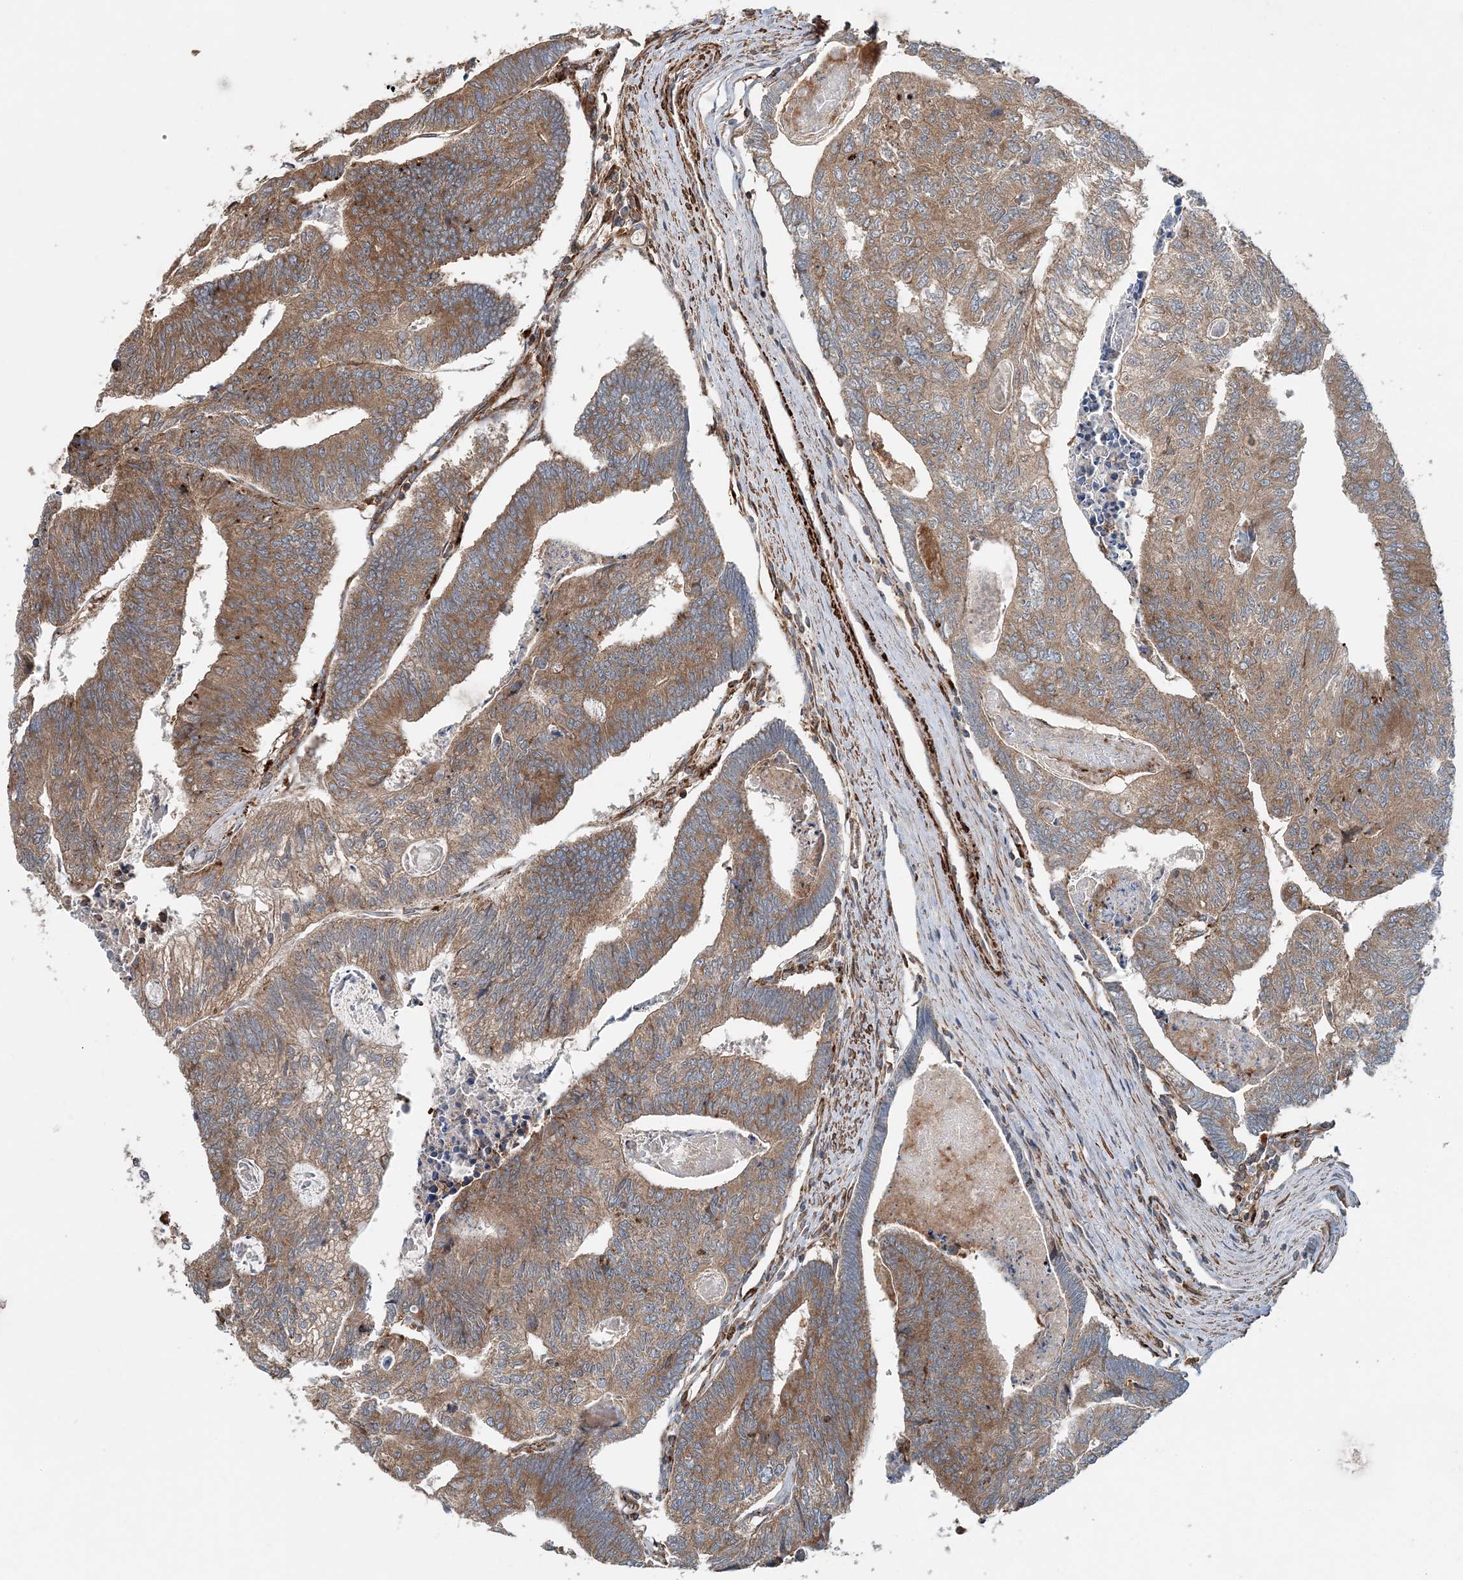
{"staining": {"intensity": "moderate", "quantity": ">75%", "location": "cytoplasmic/membranous"}, "tissue": "colorectal cancer", "cell_type": "Tumor cells", "image_type": "cancer", "snomed": [{"axis": "morphology", "description": "Adenocarcinoma, NOS"}, {"axis": "topography", "description": "Colon"}], "caption": "Moderate cytoplasmic/membranous expression is appreciated in approximately >75% of tumor cells in adenocarcinoma (colorectal).", "gene": "TTI1", "patient": {"sex": "female", "age": 67}}